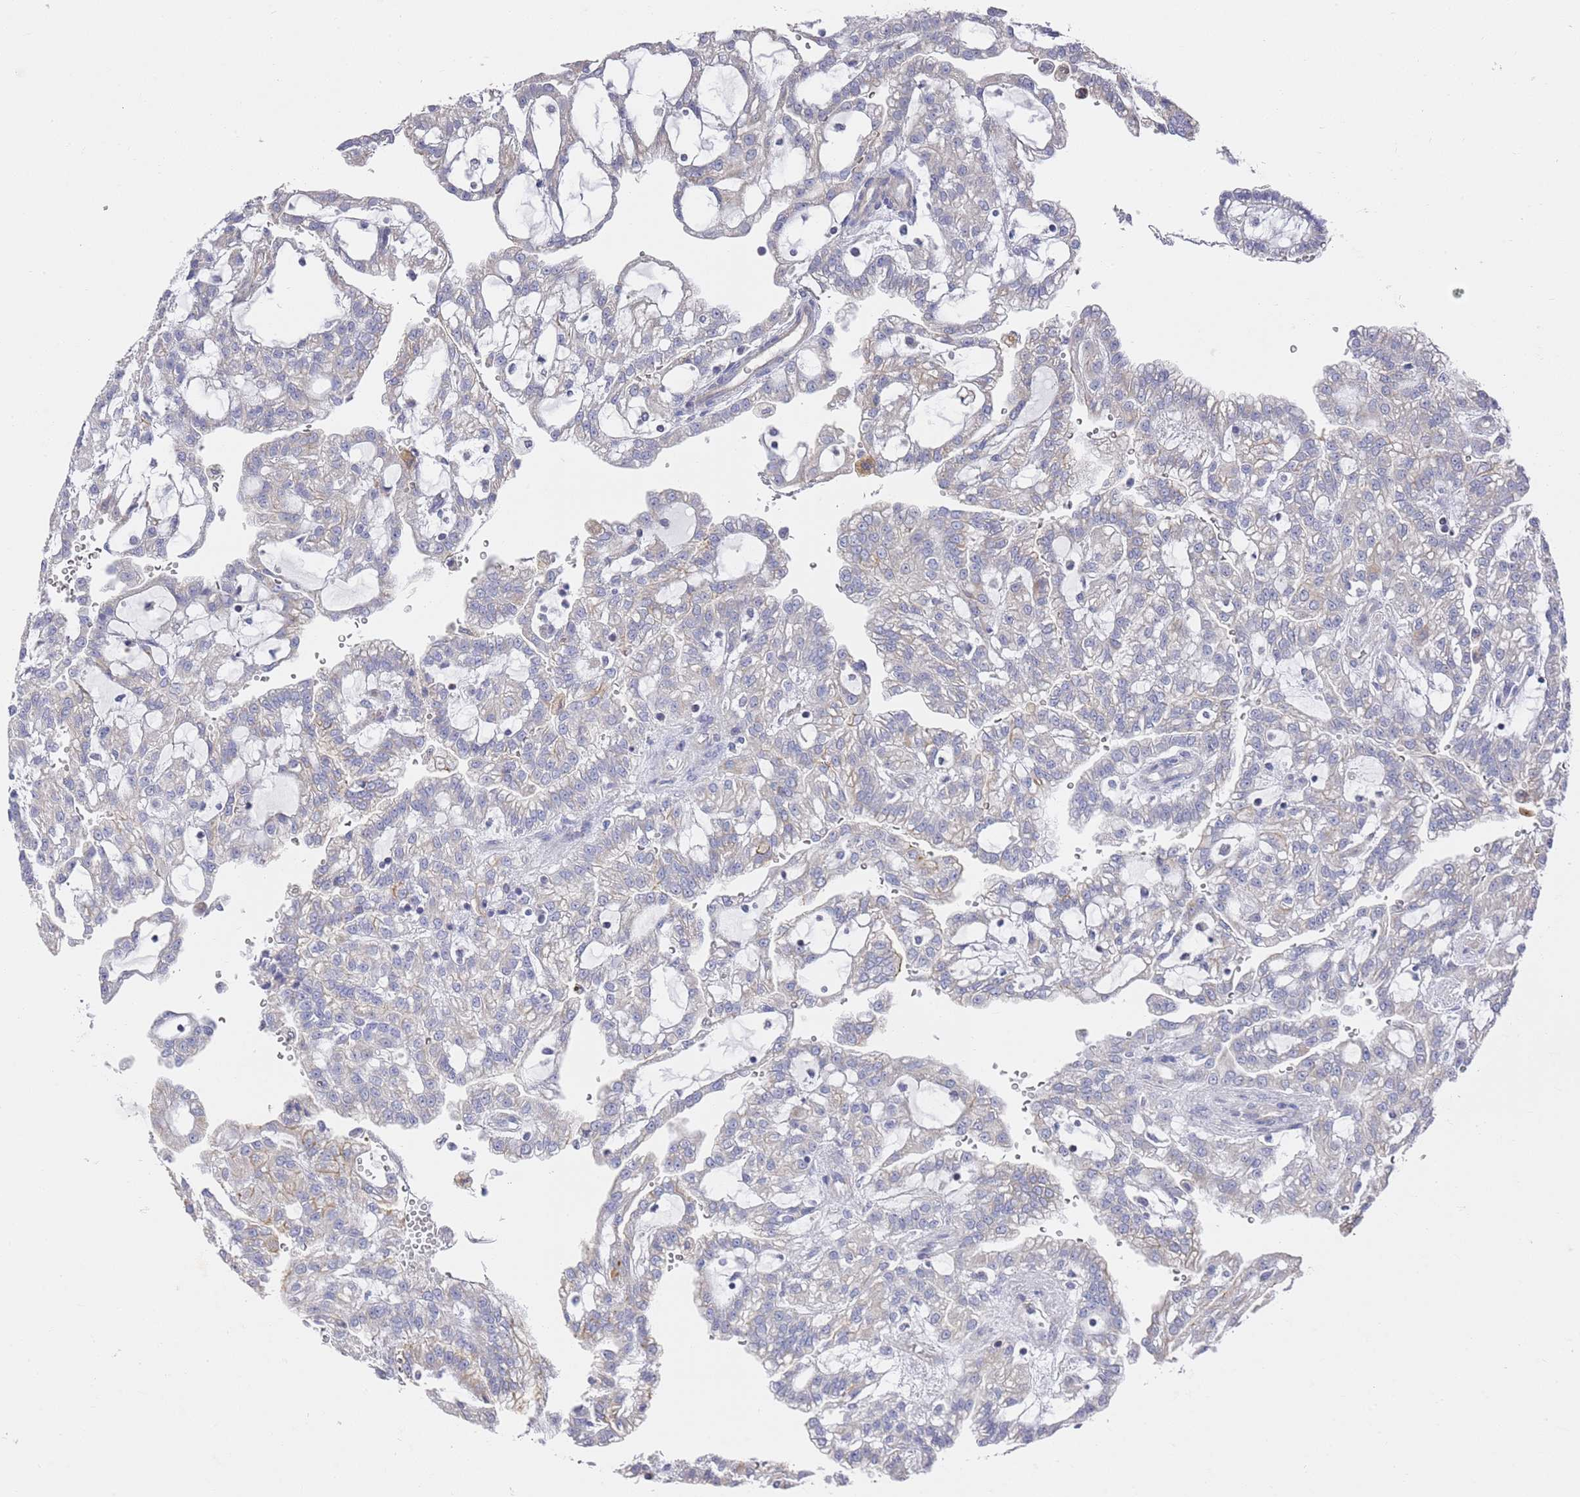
{"staining": {"intensity": "negative", "quantity": "none", "location": "none"}, "tissue": "renal cancer", "cell_type": "Tumor cells", "image_type": "cancer", "snomed": [{"axis": "morphology", "description": "Adenocarcinoma, NOS"}, {"axis": "topography", "description": "Kidney"}], "caption": "Tumor cells are negative for brown protein staining in renal adenocarcinoma.", "gene": "SCAPER", "patient": {"sex": "male", "age": 63}}